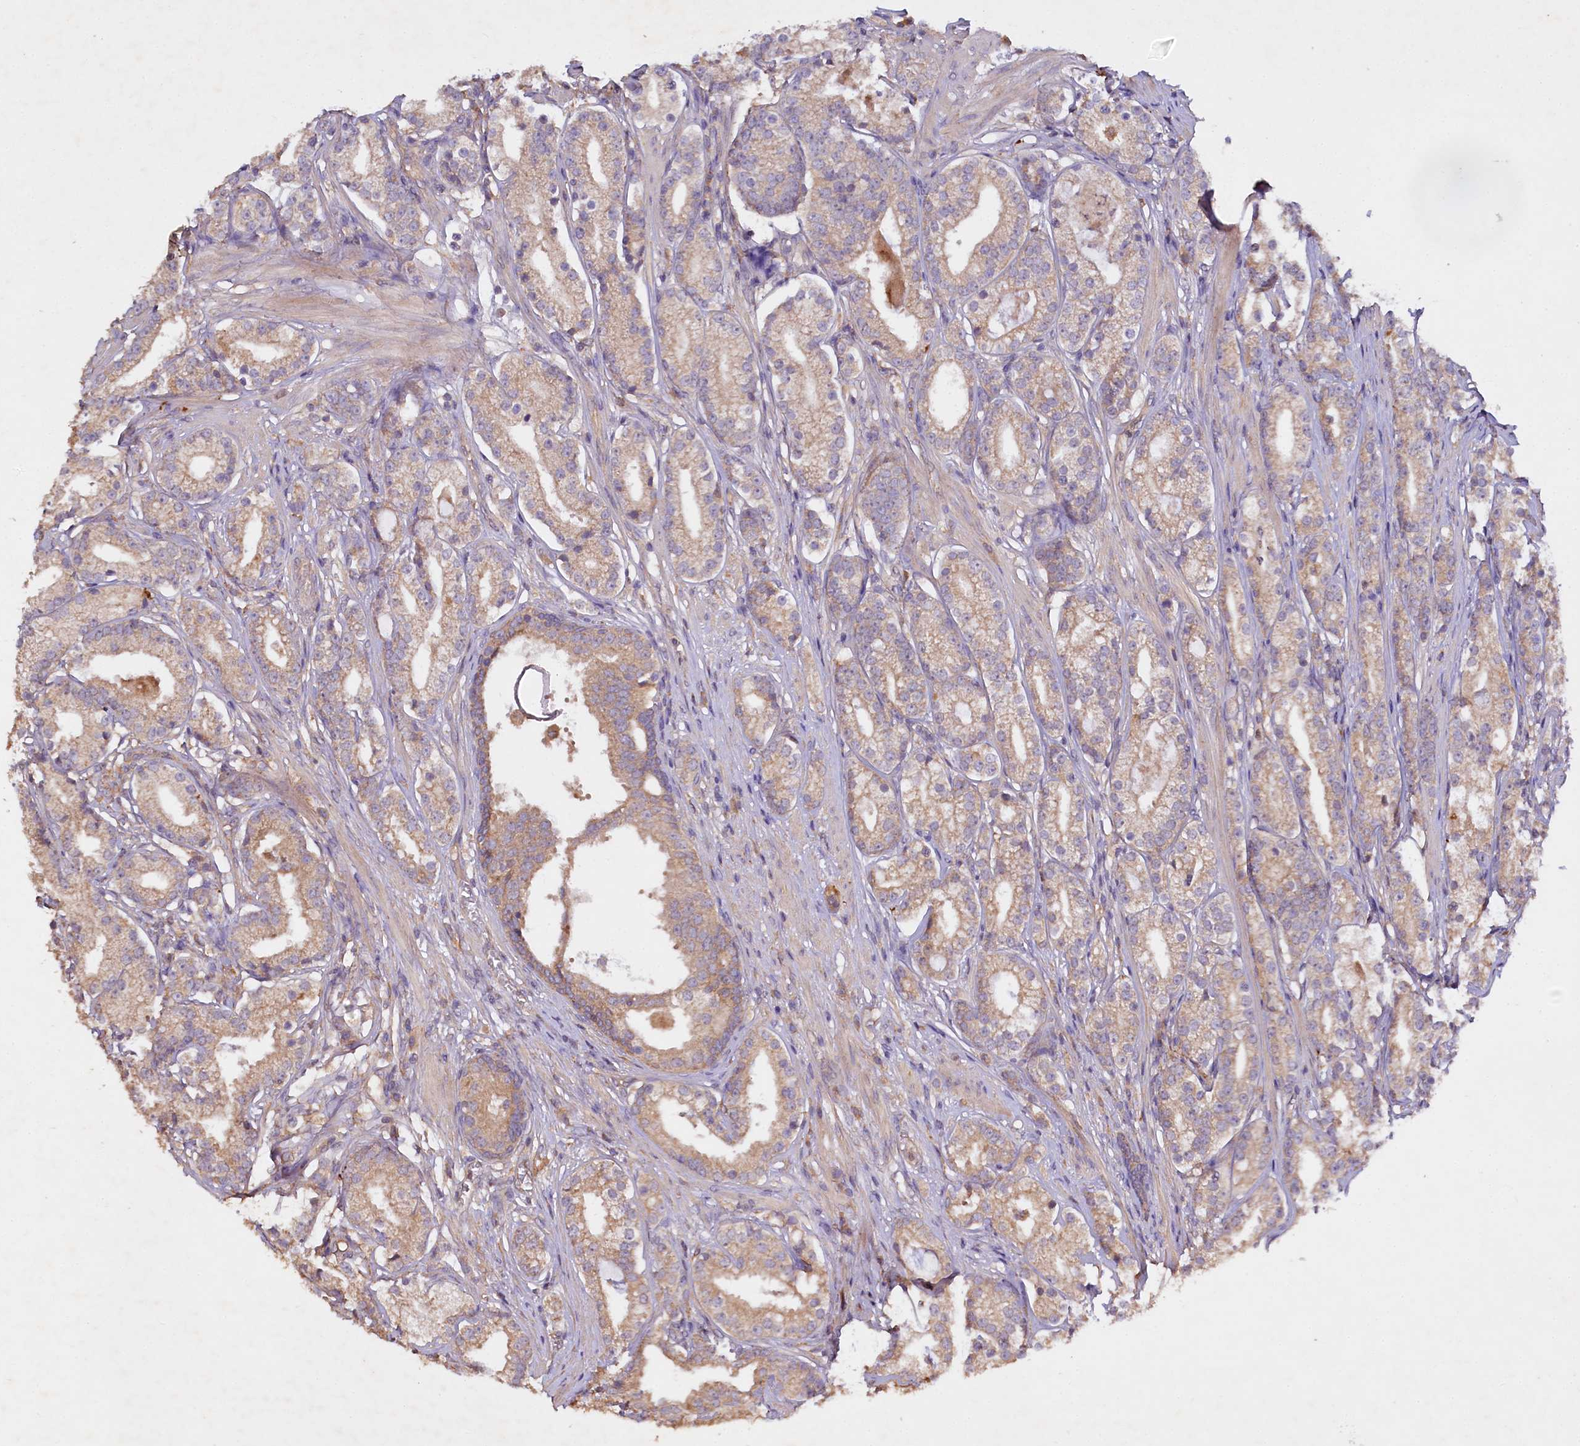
{"staining": {"intensity": "weak", "quantity": ">75%", "location": "cytoplasmic/membranous"}, "tissue": "prostate cancer", "cell_type": "Tumor cells", "image_type": "cancer", "snomed": [{"axis": "morphology", "description": "Adenocarcinoma, High grade"}, {"axis": "topography", "description": "Prostate"}], "caption": "High-magnification brightfield microscopy of prostate cancer (adenocarcinoma (high-grade)) stained with DAB (brown) and counterstained with hematoxylin (blue). tumor cells exhibit weak cytoplasmic/membranous staining is present in approximately>75% of cells.", "gene": "ETFBKMT", "patient": {"sex": "male", "age": 69}}